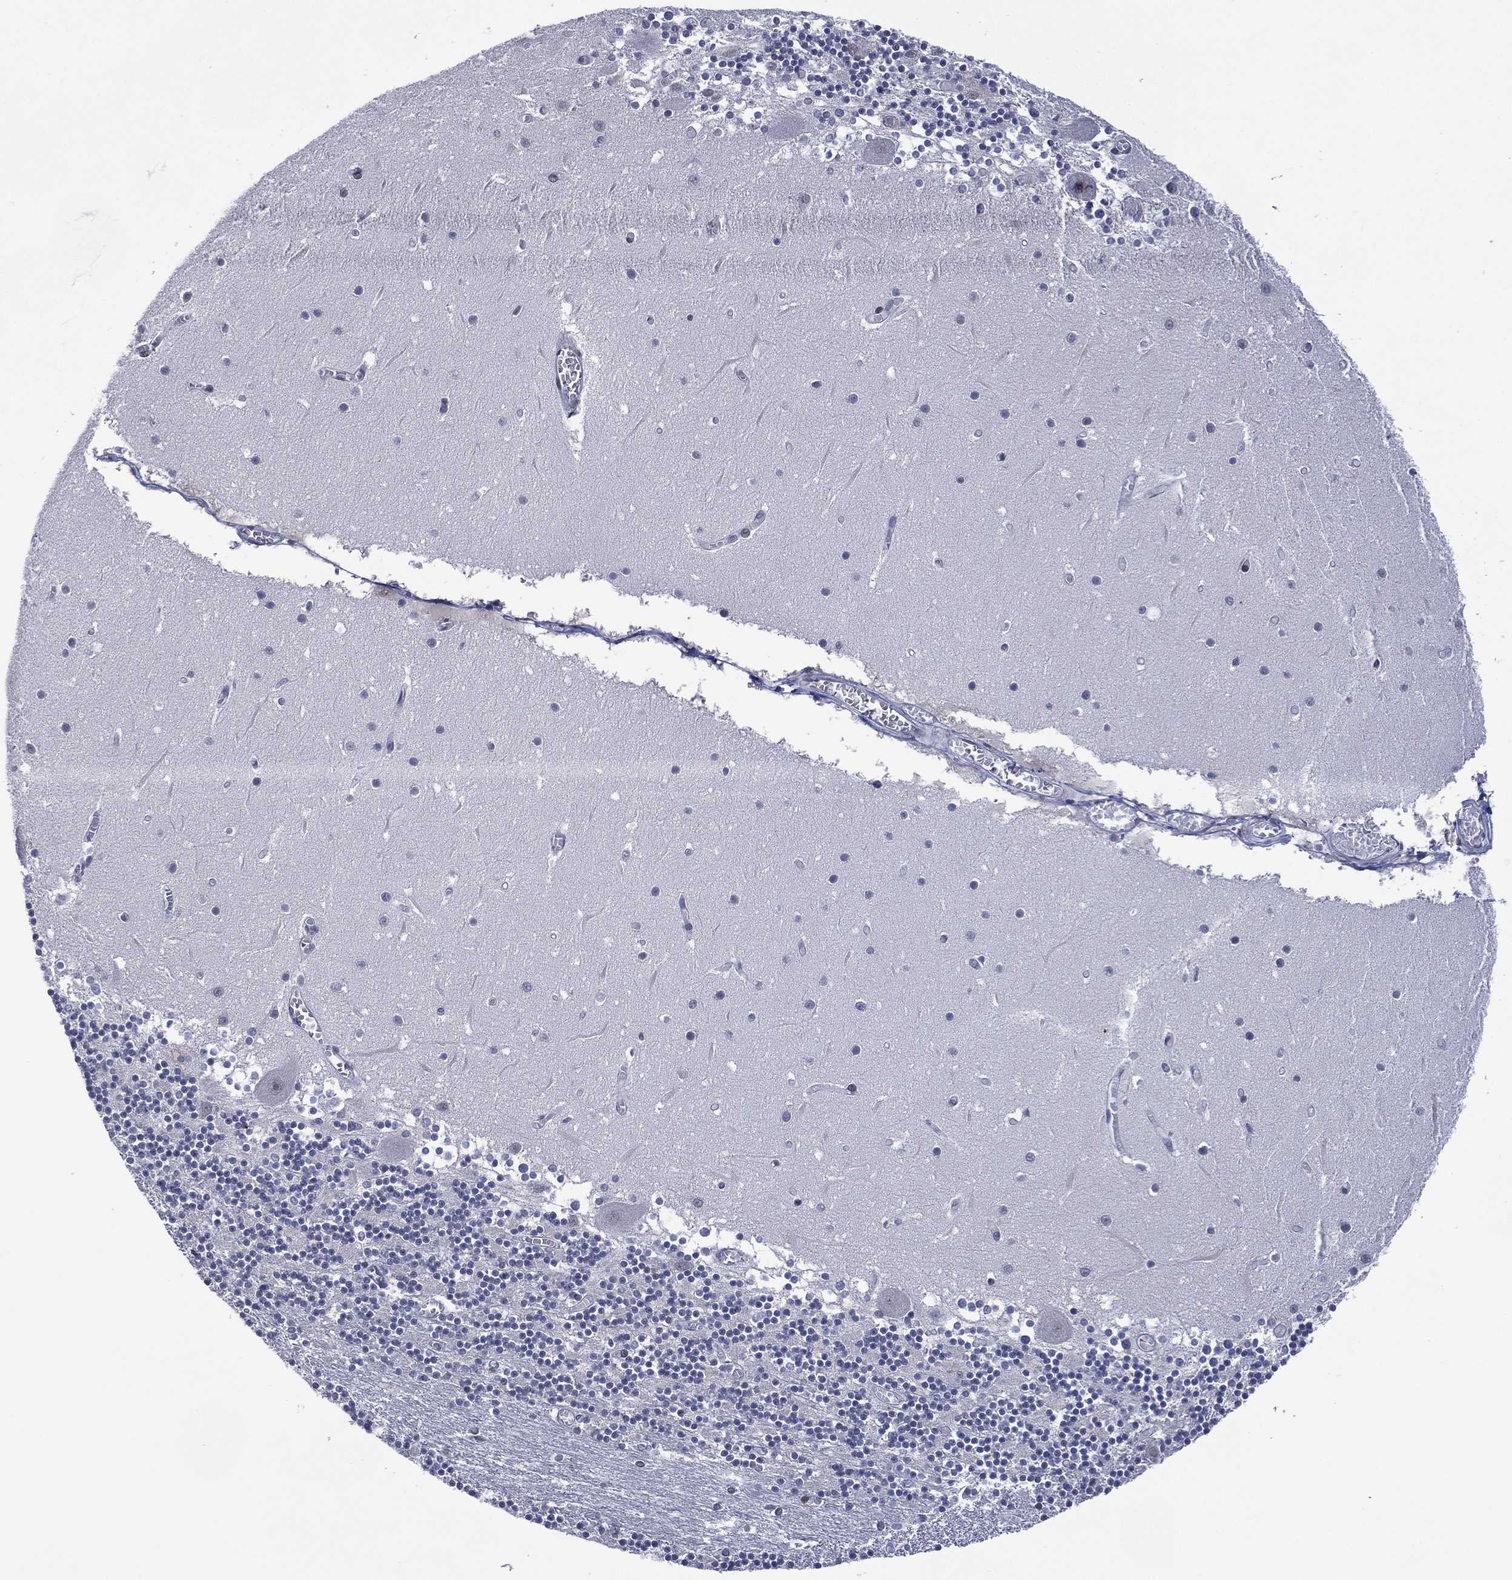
{"staining": {"intensity": "negative", "quantity": "none", "location": "none"}, "tissue": "cerebellum", "cell_type": "Cells in granular layer", "image_type": "normal", "snomed": [{"axis": "morphology", "description": "Normal tissue, NOS"}, {"axis": "topography", "description": "Cerebellum"}], "caption": "High magnification brightfield microscopy of benign cerebellum stained with DAB (3,3'-diaminobenzidine) (brown) and counterstained with hematoxylin (blue): cells in granular layer show no significant positivity.", "gene": "DPP4", "patient": {"sex": "female", "age": 28}}